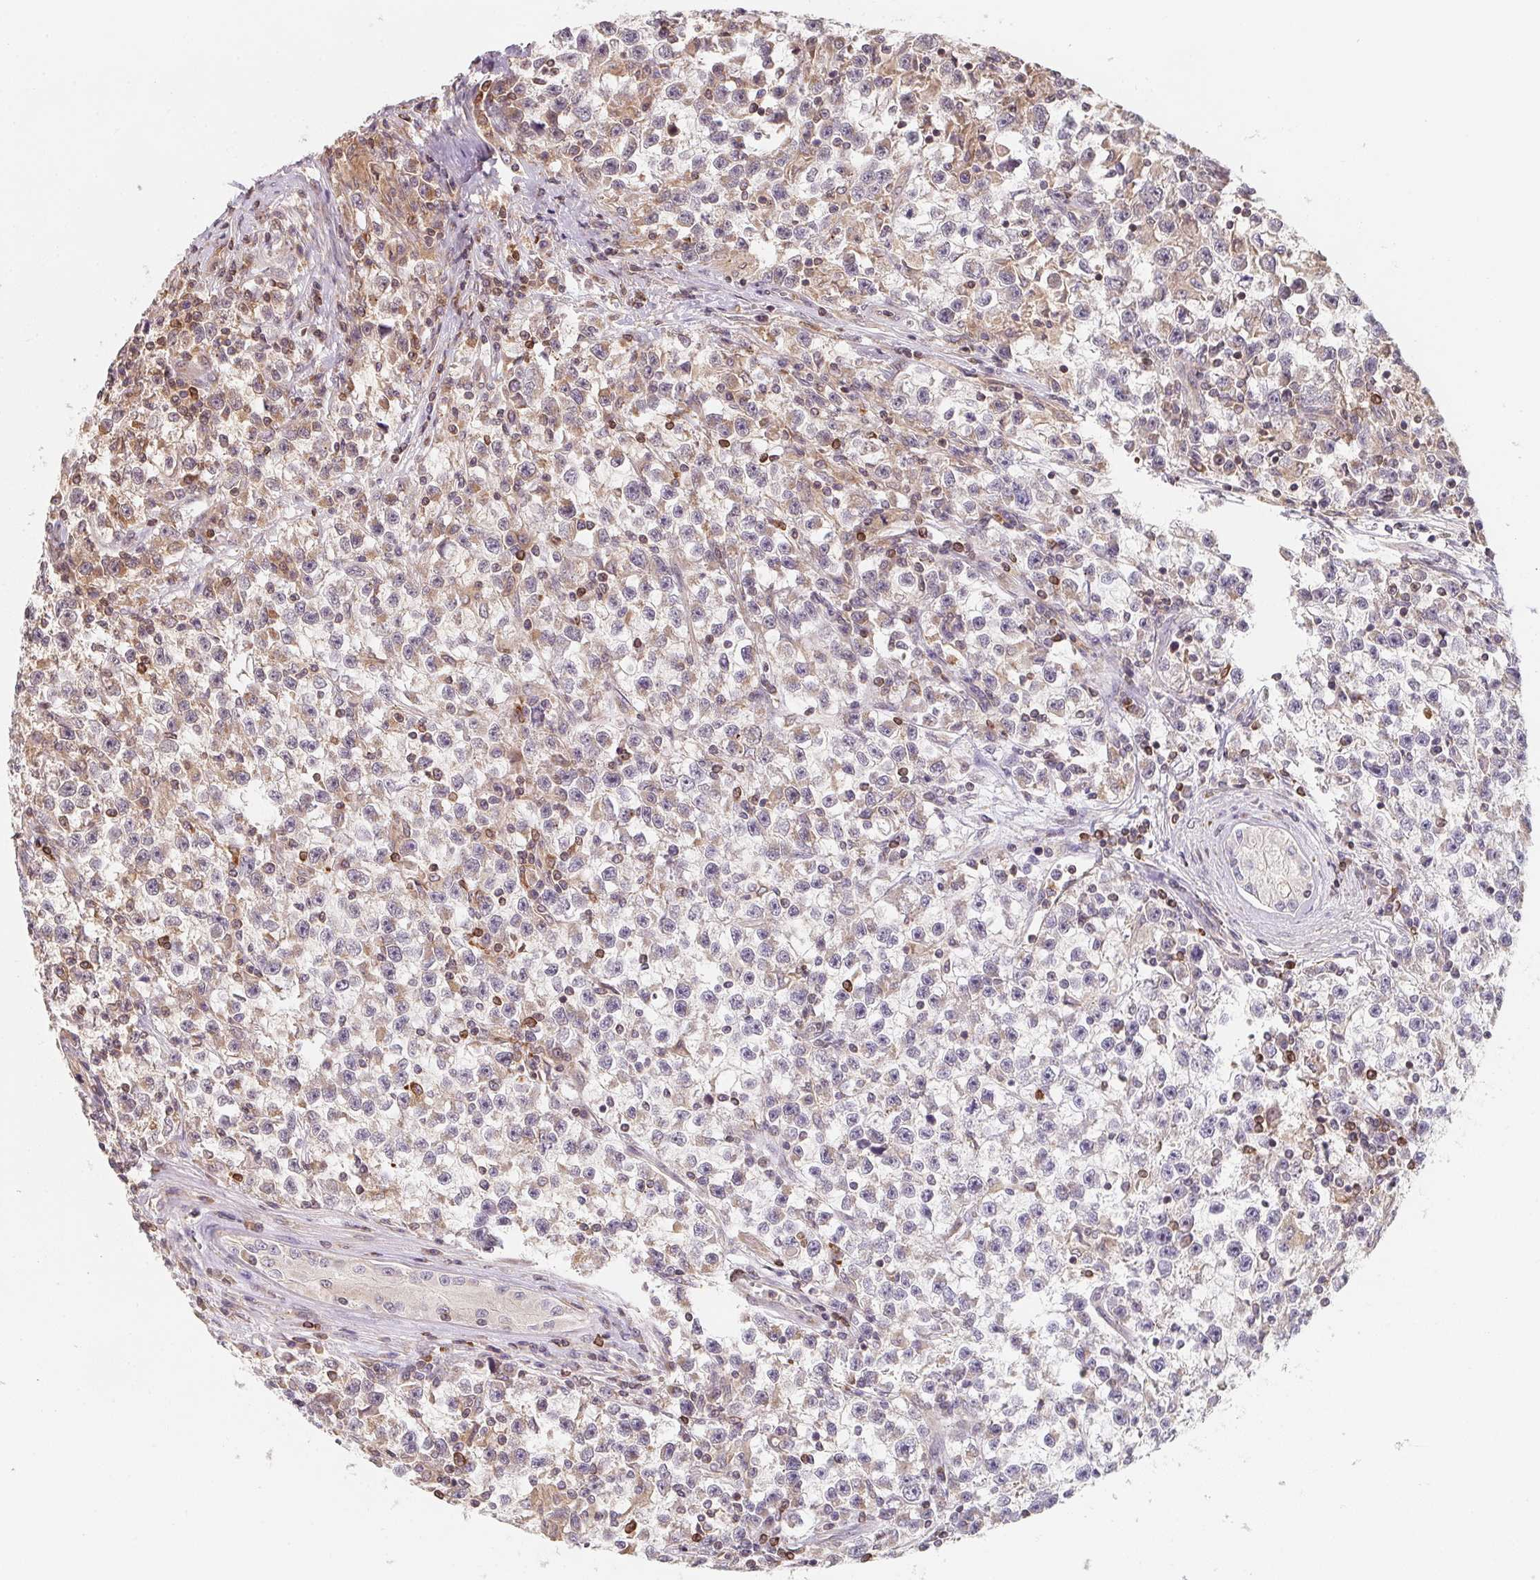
{"staining": {"intensity": "weak", "quantity": "<25%", "location": "cytoplasmic/membranous"}, "tissue": "testis cancer", "cell_type": "Tumor cells", "image_type": "cancer", "snomed": [{"axis": "morphology", "description": "Seminoma, NOS"}, {"axis": "topography", "description": "Testis"}], "caption": "Immunohistochemical staining of human testis cancer displays no significant staining in tumor cells. The staining is performed using DAB (3,3'-diaminobenzidine) brown chromogen with nuclei counter-stained in using hematoxylin.", "gene": "ANKRD13A", "patient": {"sex": "male", "age": 31}}